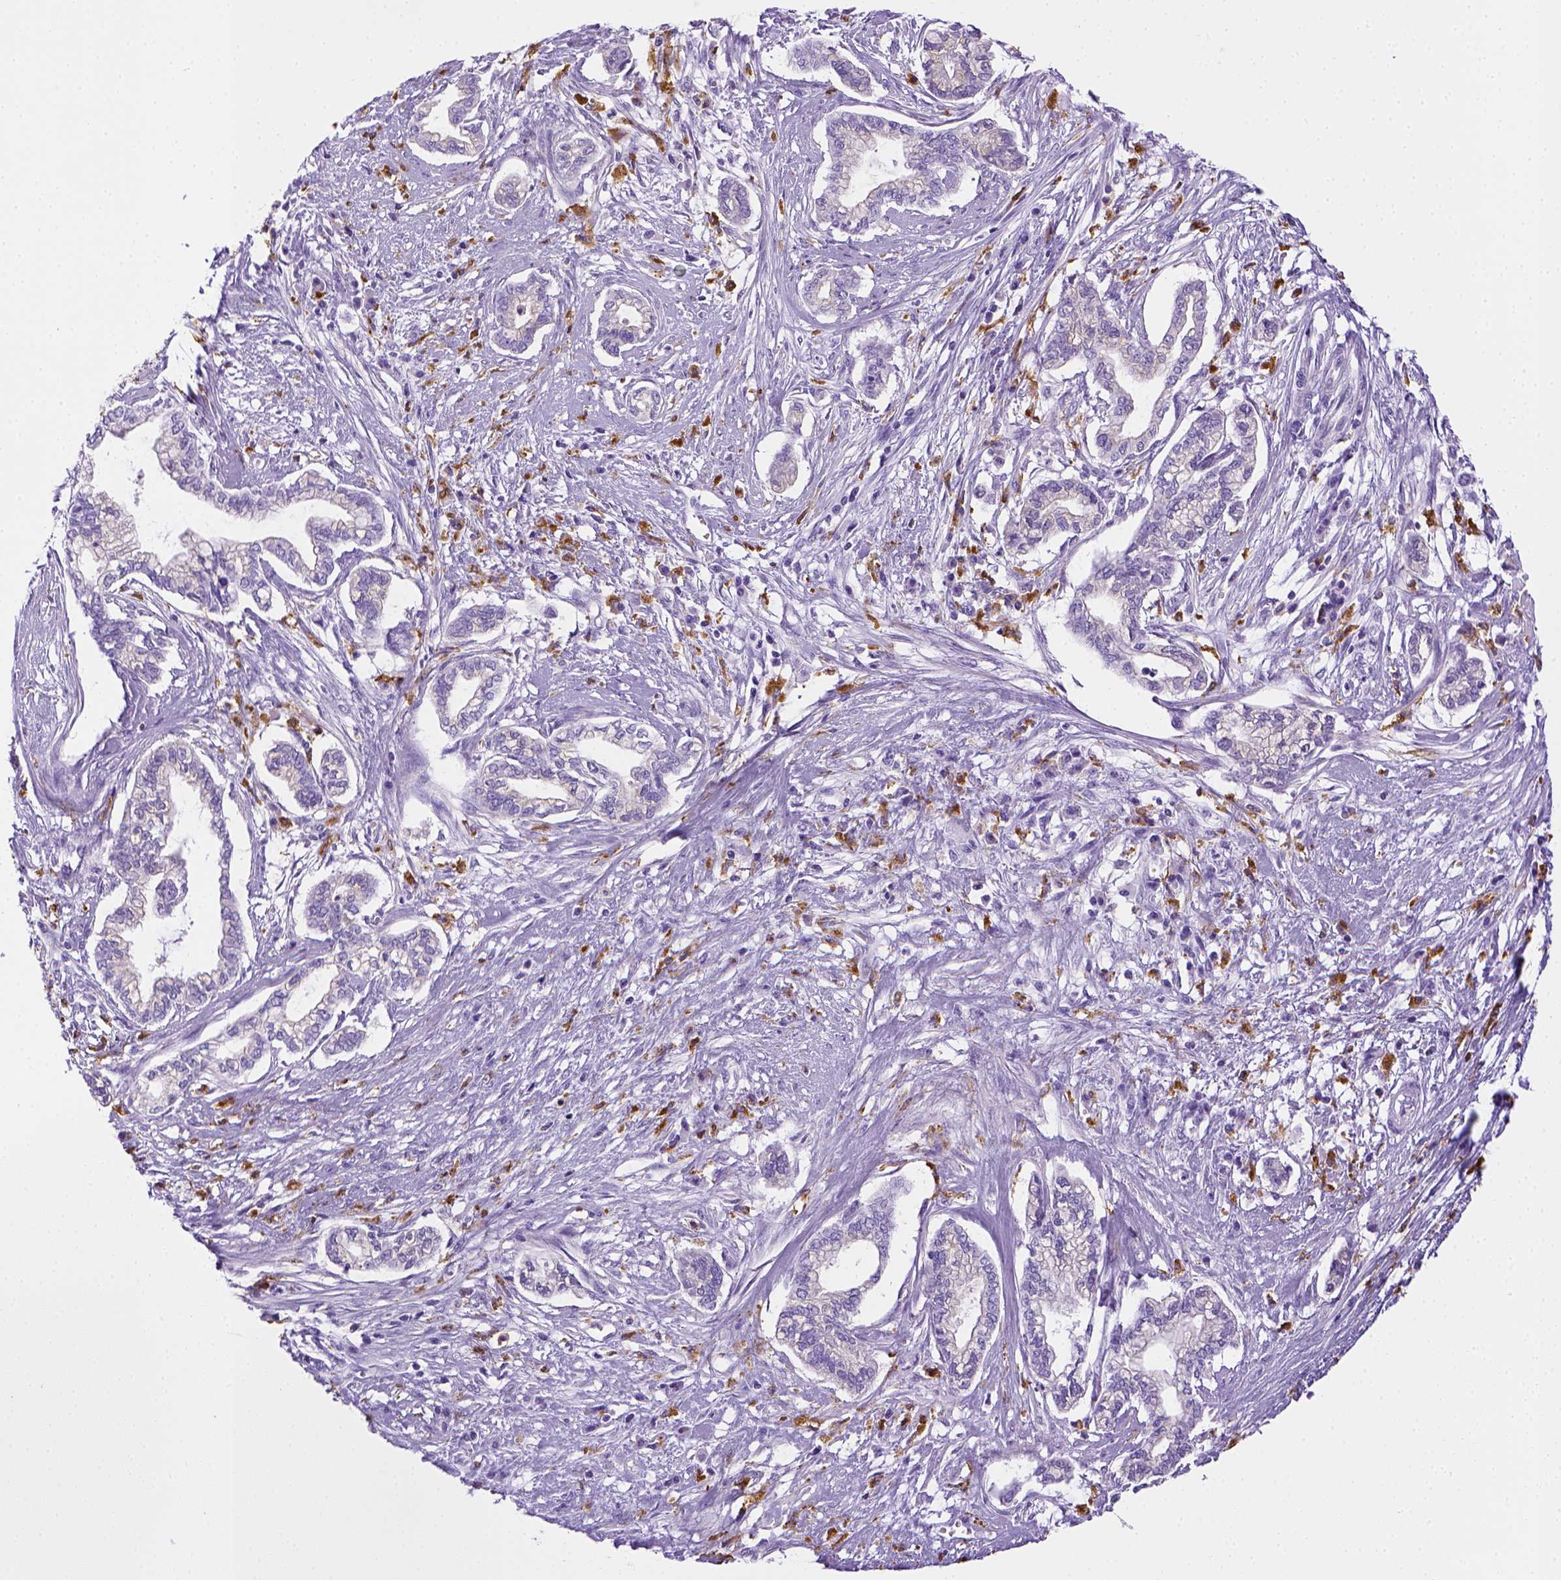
{"staining": {"intensity": "negative", "quantity": "none", "location": "none"}, "tissue": "cervical cancer", "cell_type": "Tumor cells", "image_type": "cancer", "snomed": [{"axis": "morphology", "description": "Adenocarcinoma, NOS"}, {"axis": "topography", "description": "Cervix"}], "caption": "Immunohistochemical staining of cervical cancer (adenocarcinoma) exhibits no significant positivity in tumor cells.", "gene": "CD68", "patient": {"sex": "female", "age": 62}}